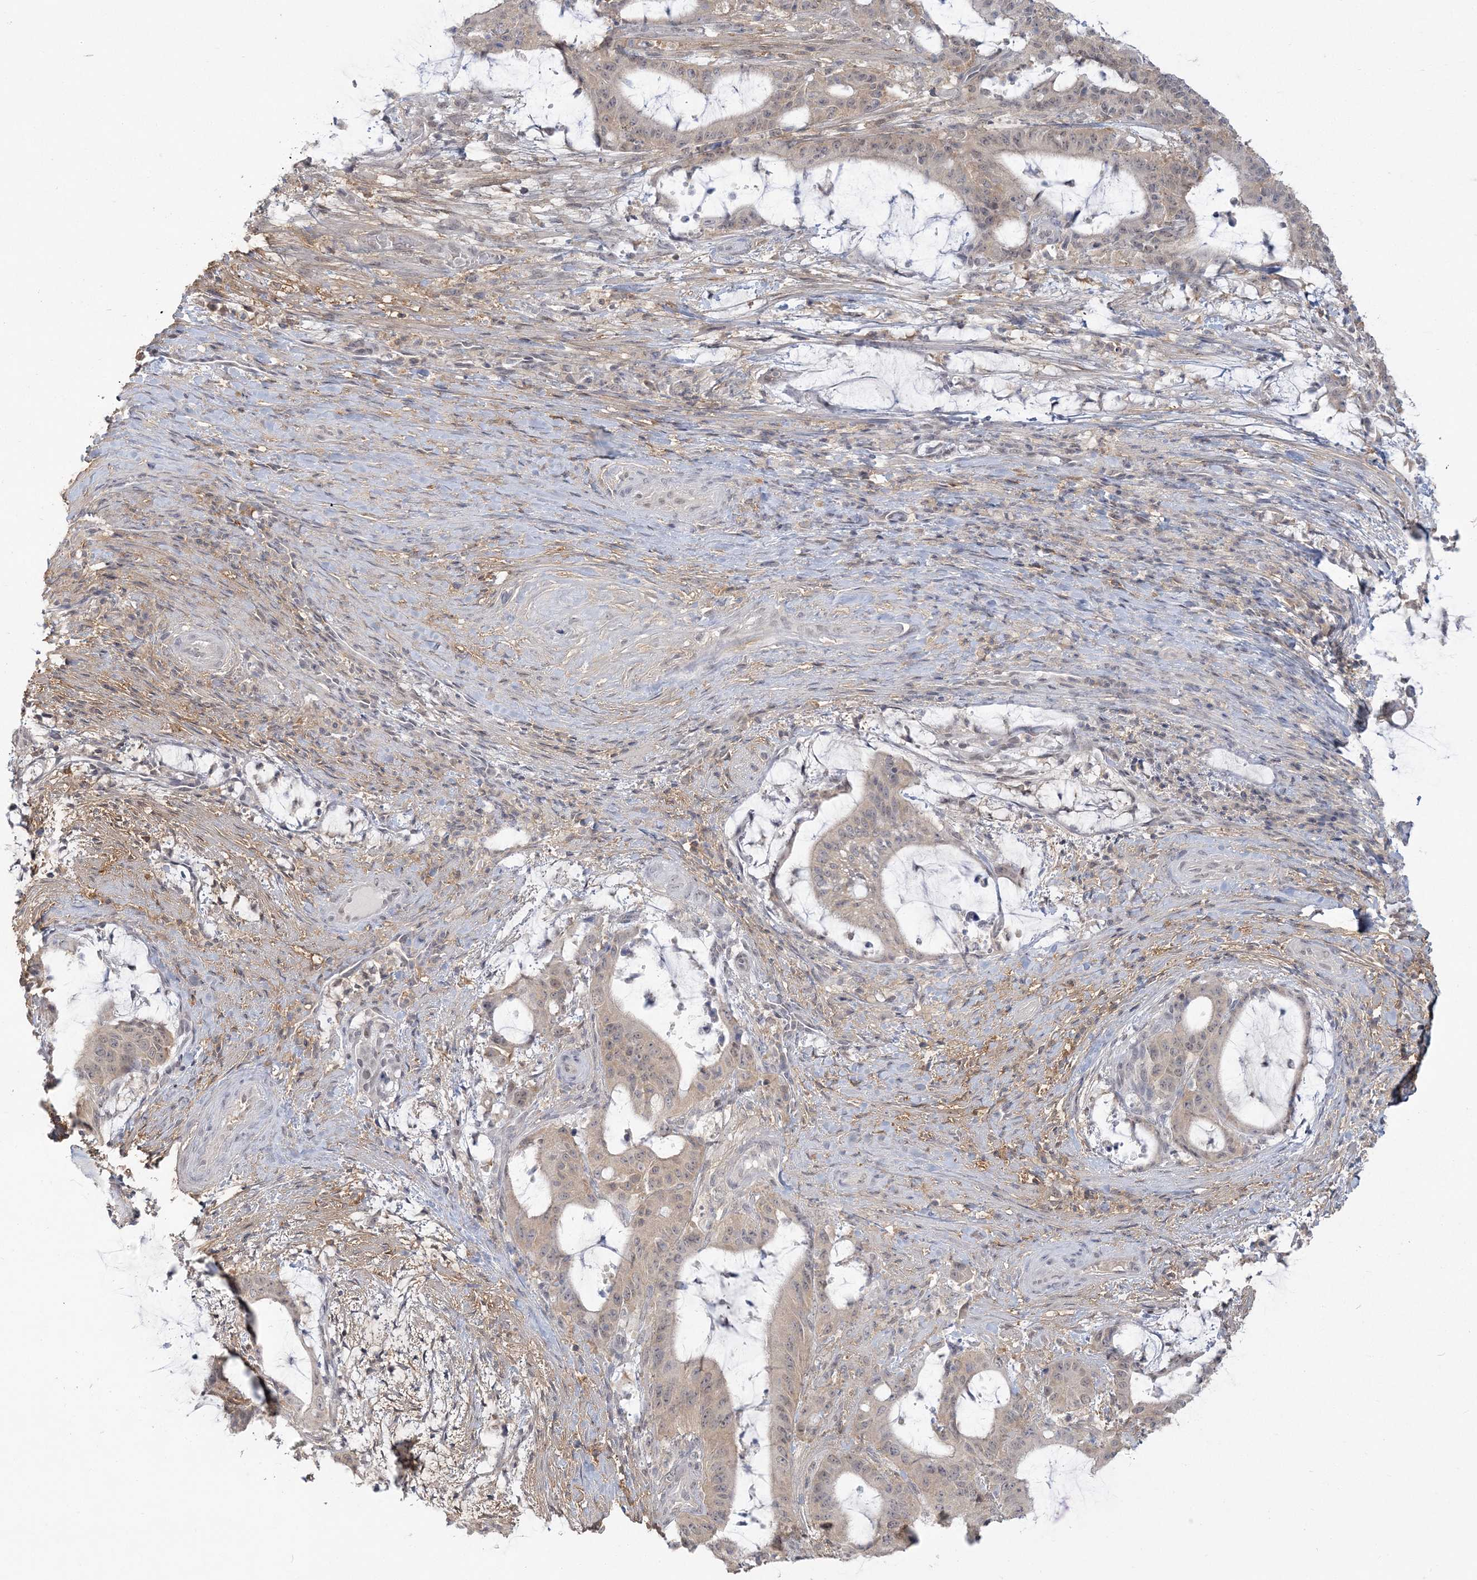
{"staining": {"intensity": "weak", "quantity": "25%-75%", "location": "cytoplasmic/membranous,nuclear"}, "tissue": "liver cancer", "cell_type": "Tumor cells", "image_type": "cancer", "snomed": [{"axis": "morphology", "description": "Normal tissue, NOS"}, {"axis": "morphology", "description": "Cholangiocarcinoma"}, {"axis": "topography", "description": "Liver"}, {"axis": "topography", "description": "Peripheral nerve tissue"}], "caption": "Immunohistochemistry image of neoplastic tissue: cholangiocarcinoma (liver) stained using immunohistochemistry (IHC) exhibits low levels of weak protein expression localized specifically in the cytoplasmic/membranous and nuclear of tumor cells, appearing as a cytoplasmic/membranous and nuclear brown color.", "gene": "ANKS1A", "patient": {"sex": "female", "age": 73}}